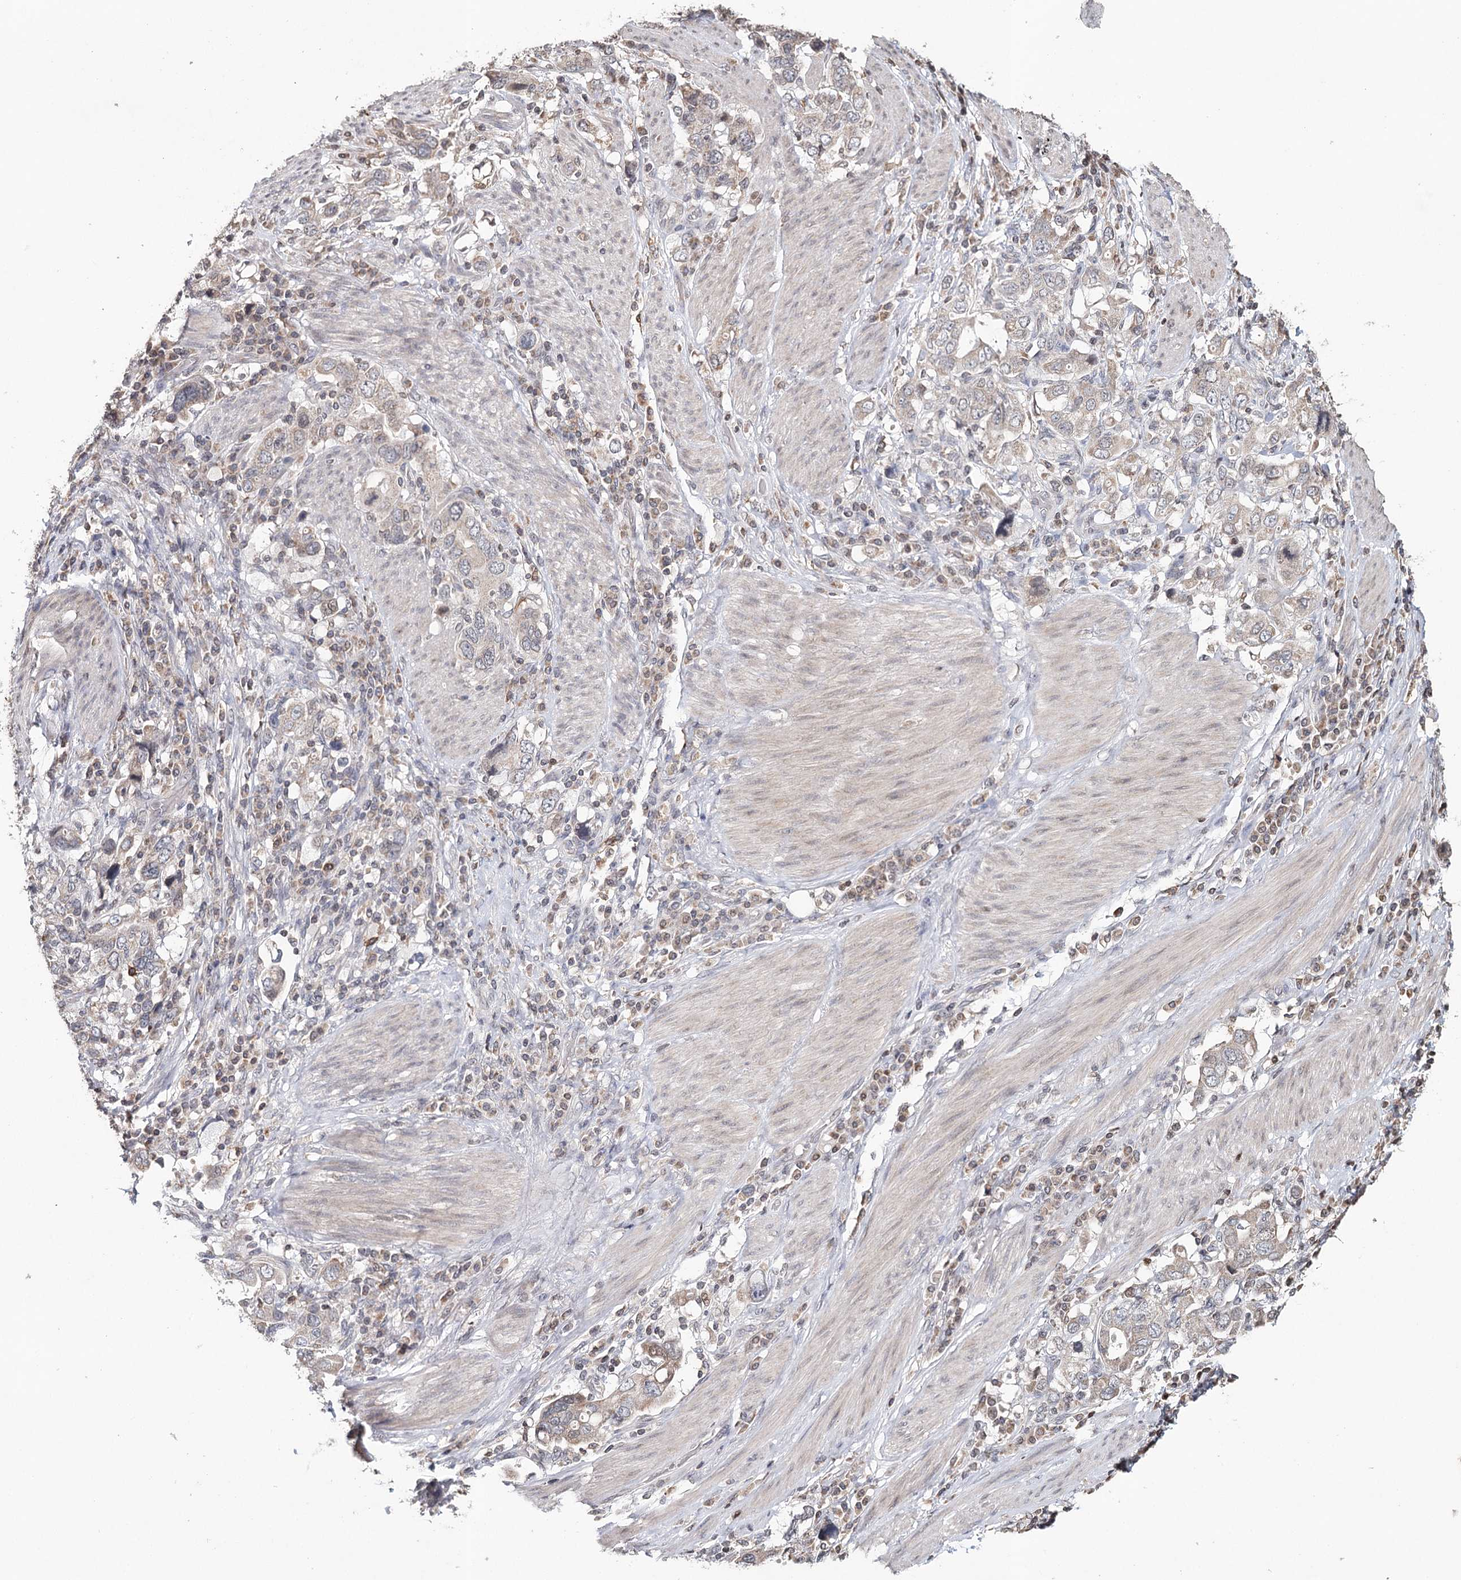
{"staining": {"intensity": "weak", "quantity": ">75%", "location": "cytoplasmic/membranous"}, "tissue": "stomach cancer", "cell_type": "Tumor cells", "image_type": "cancer", "snomed": [{"axis": "morphology", "description": "Adenocarcinoma, NOS"}, {"axis": "topography", "description": "Stomach, upper"}], "caption": "Stomach cancer (adenocarcinoma) stained for a protein (brown) shows weak cytoplasmic/membranous positive staining in approximately >75% of tumor cells.", "gene": "ICOS", "patient": {"sex": "male", "age": 62}}